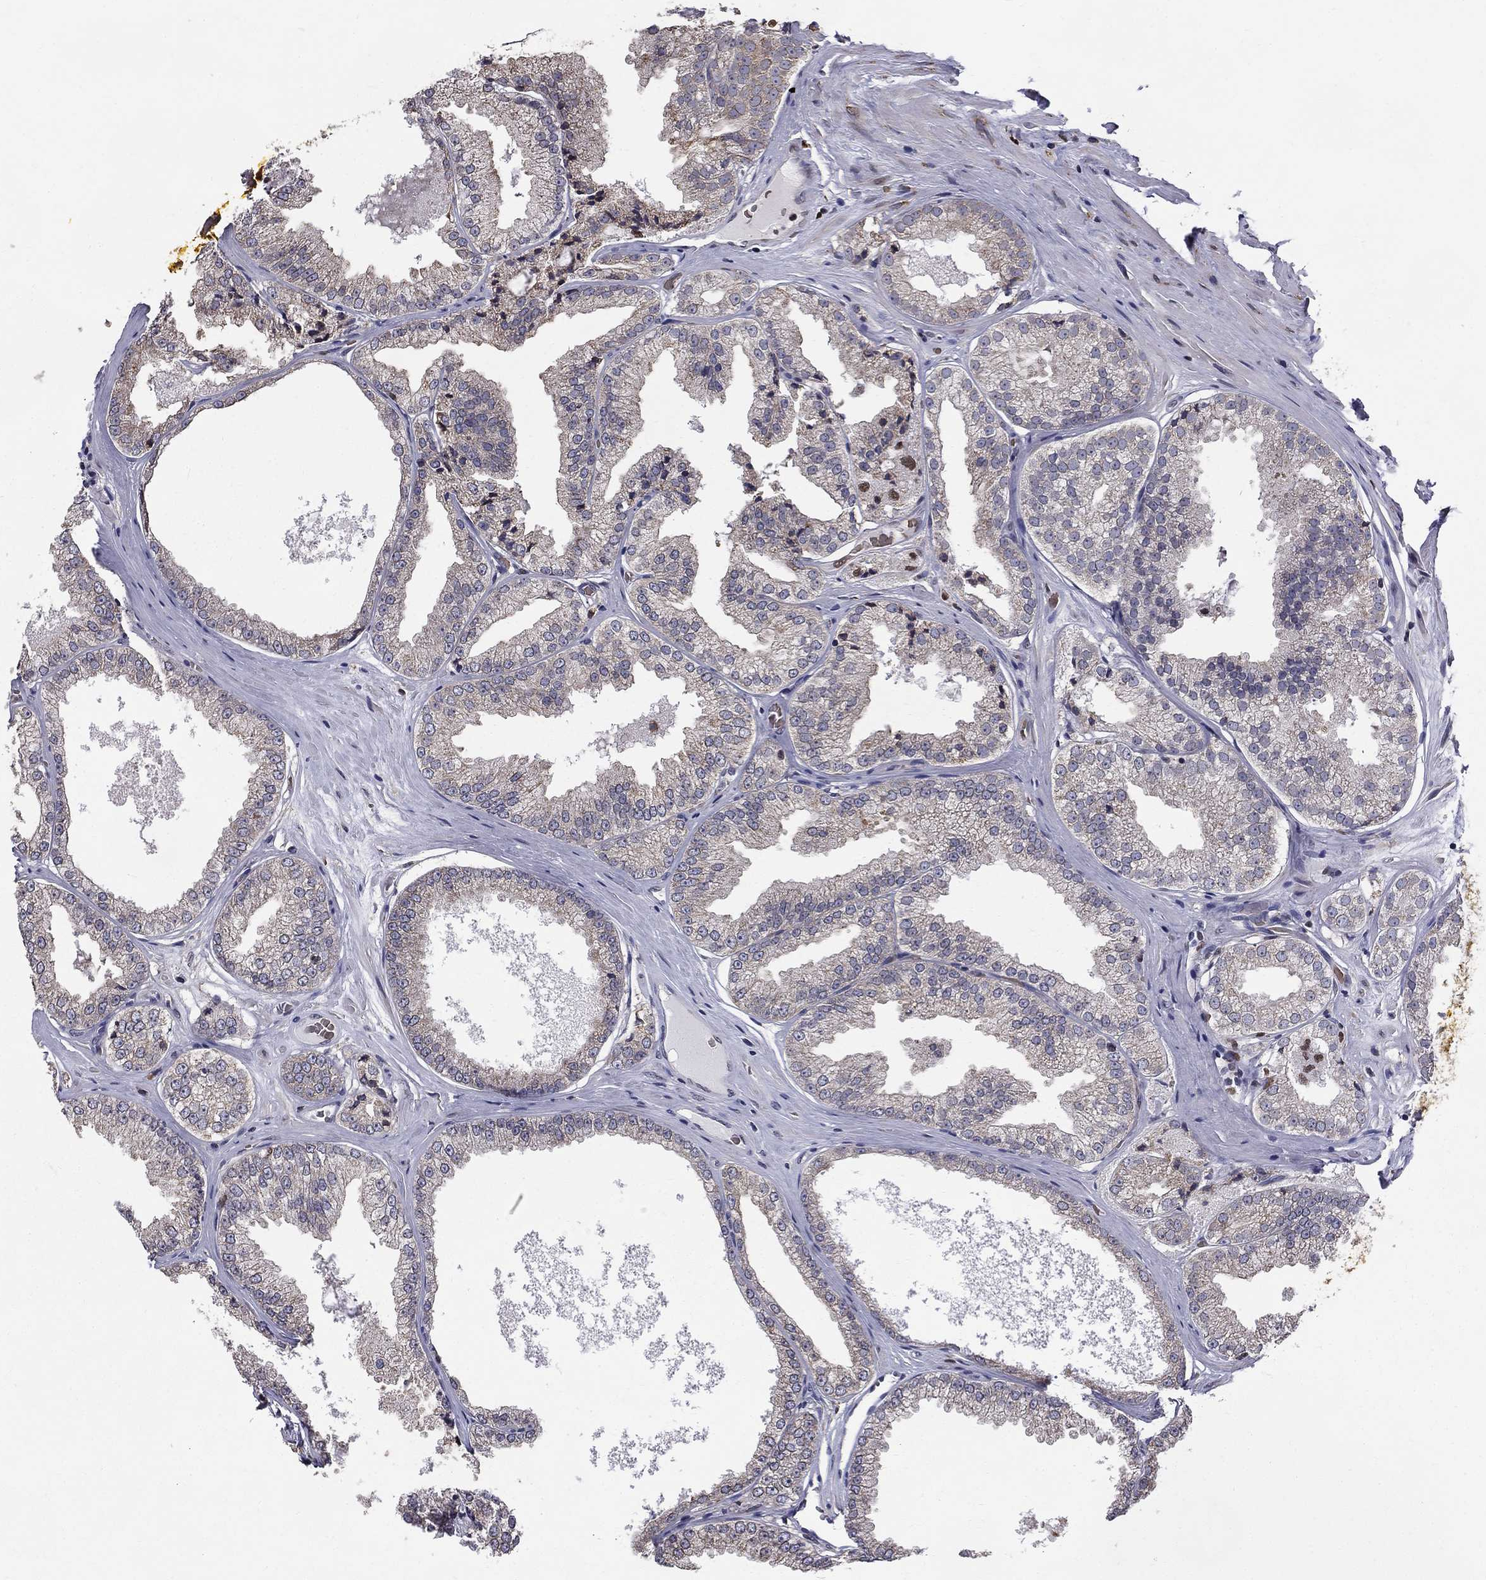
{"staining": {"intensity": "negative", "quantity": "none", "location": "none"}, "tissue": "prostate cancer", "cell_type": "Tumor cells", "image_type": "cancer", "snomed": [{"axis": "morphology", "description": "Adenocarcinoma, Low grade"}, {"axis": "topography", "description": "Prostate"}], "caption": "Immunohistochemistry (IHC) of human prostate cancer (adenocarcinoma (low-grade)) demonstrates no staining in tumor cells. (Stains: DAB IHC with hematoxylin counter stain, Microscopy: brightfield microscopy at high magnification).", "gene": "HSPB2", "patient": {"sex": "male", "age": 68}}